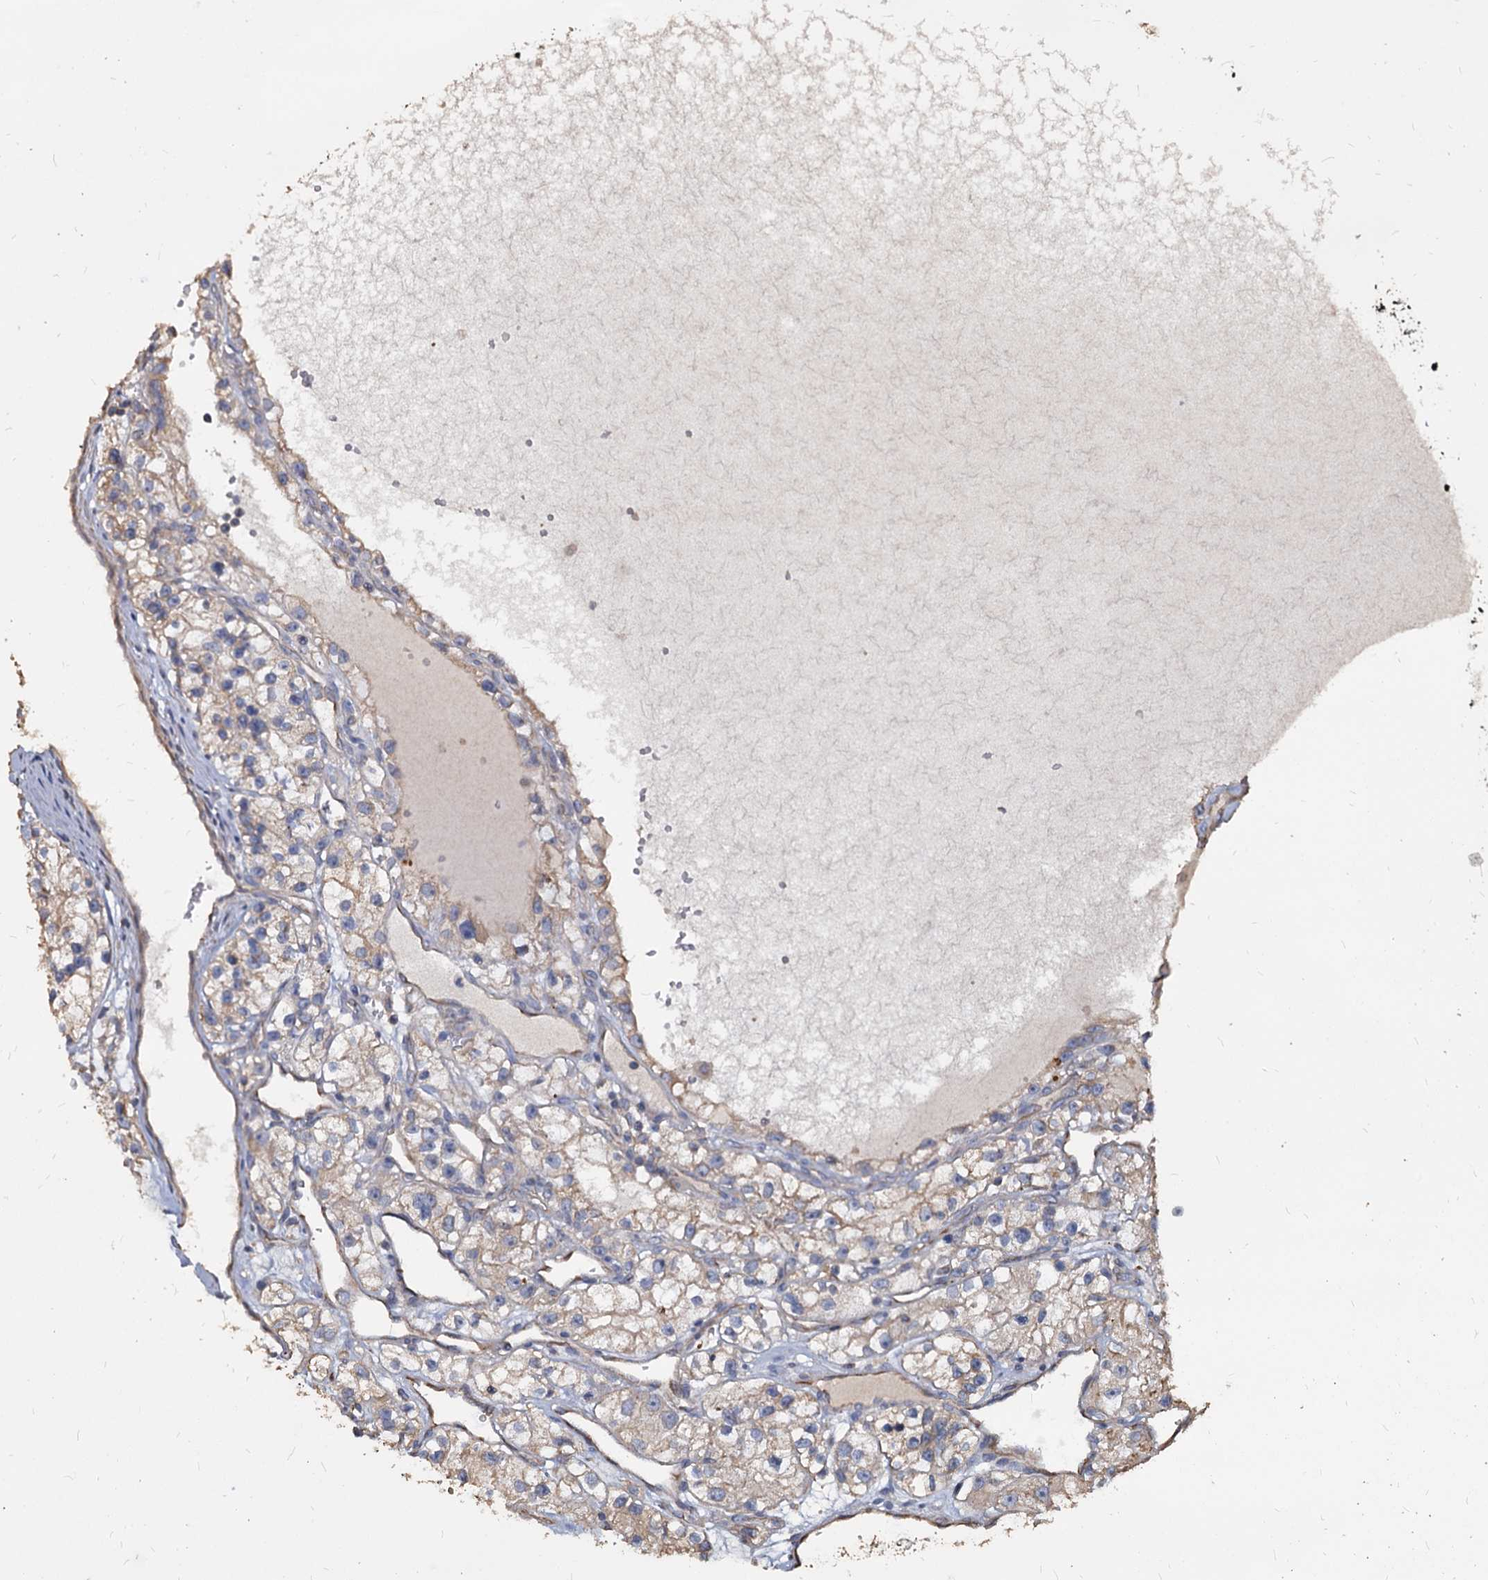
{"staining": {"intensity": "weak", "quantity": "<25%", "location": "cytoplasmic/membranous"}, "tissue": "renal cancer", "cell_type": "Tumor cells", "image_type": "cancer", "snomed": [{"axis": "morphology", "description": "Adenocarcinoma, NOS"}, {"axis": "topography", "description": "Kidney"}], "caption": "Protein analysis of renal cancer demonstrates no significant staining in tumor cells.", "gene": "DEPDC4", "patient": {"sex": "female", "age": 57}}